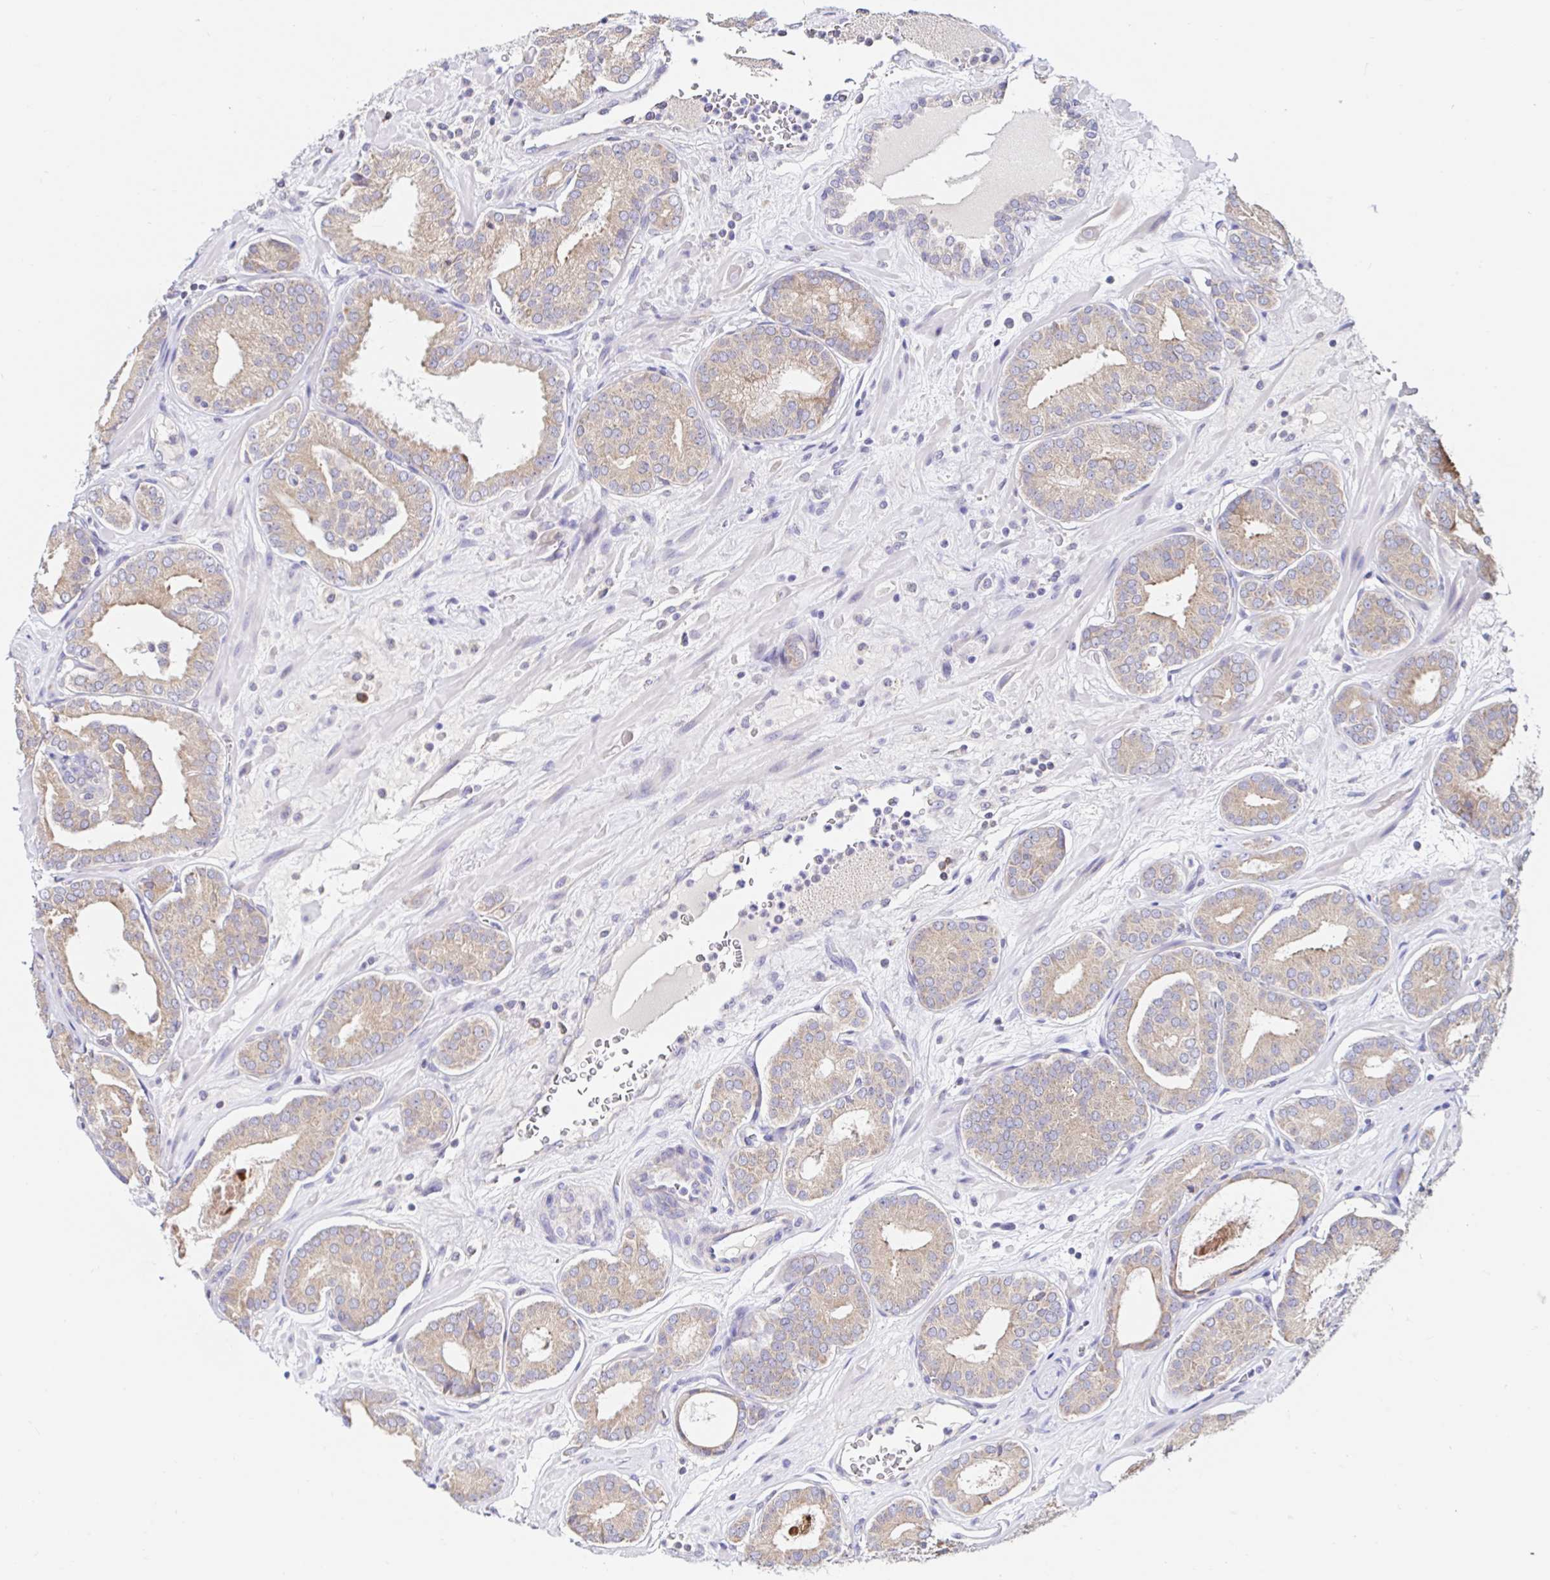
{"staining": {"intensity": "moderate", "quantity": "25%-75%", "location": "cytoplasmic/membranous"}, "tissue": "prostate cancer", "cell_type": "Tumor cells", "image_type": "cancer", "snomed": [{"axis": "morphology", "description": "Adenocarcinoma, High grade"}, {"axis": "topography", "description": "Prostate"}], "caption": "A brown stain labels moderate cytoplasmic/membranous positivity of a protein in prostate cancer (high-grade adenocarcinoma) tumor cells.", "gene": "VSIG2", "patient": {"sex": "male", "age": 66}}